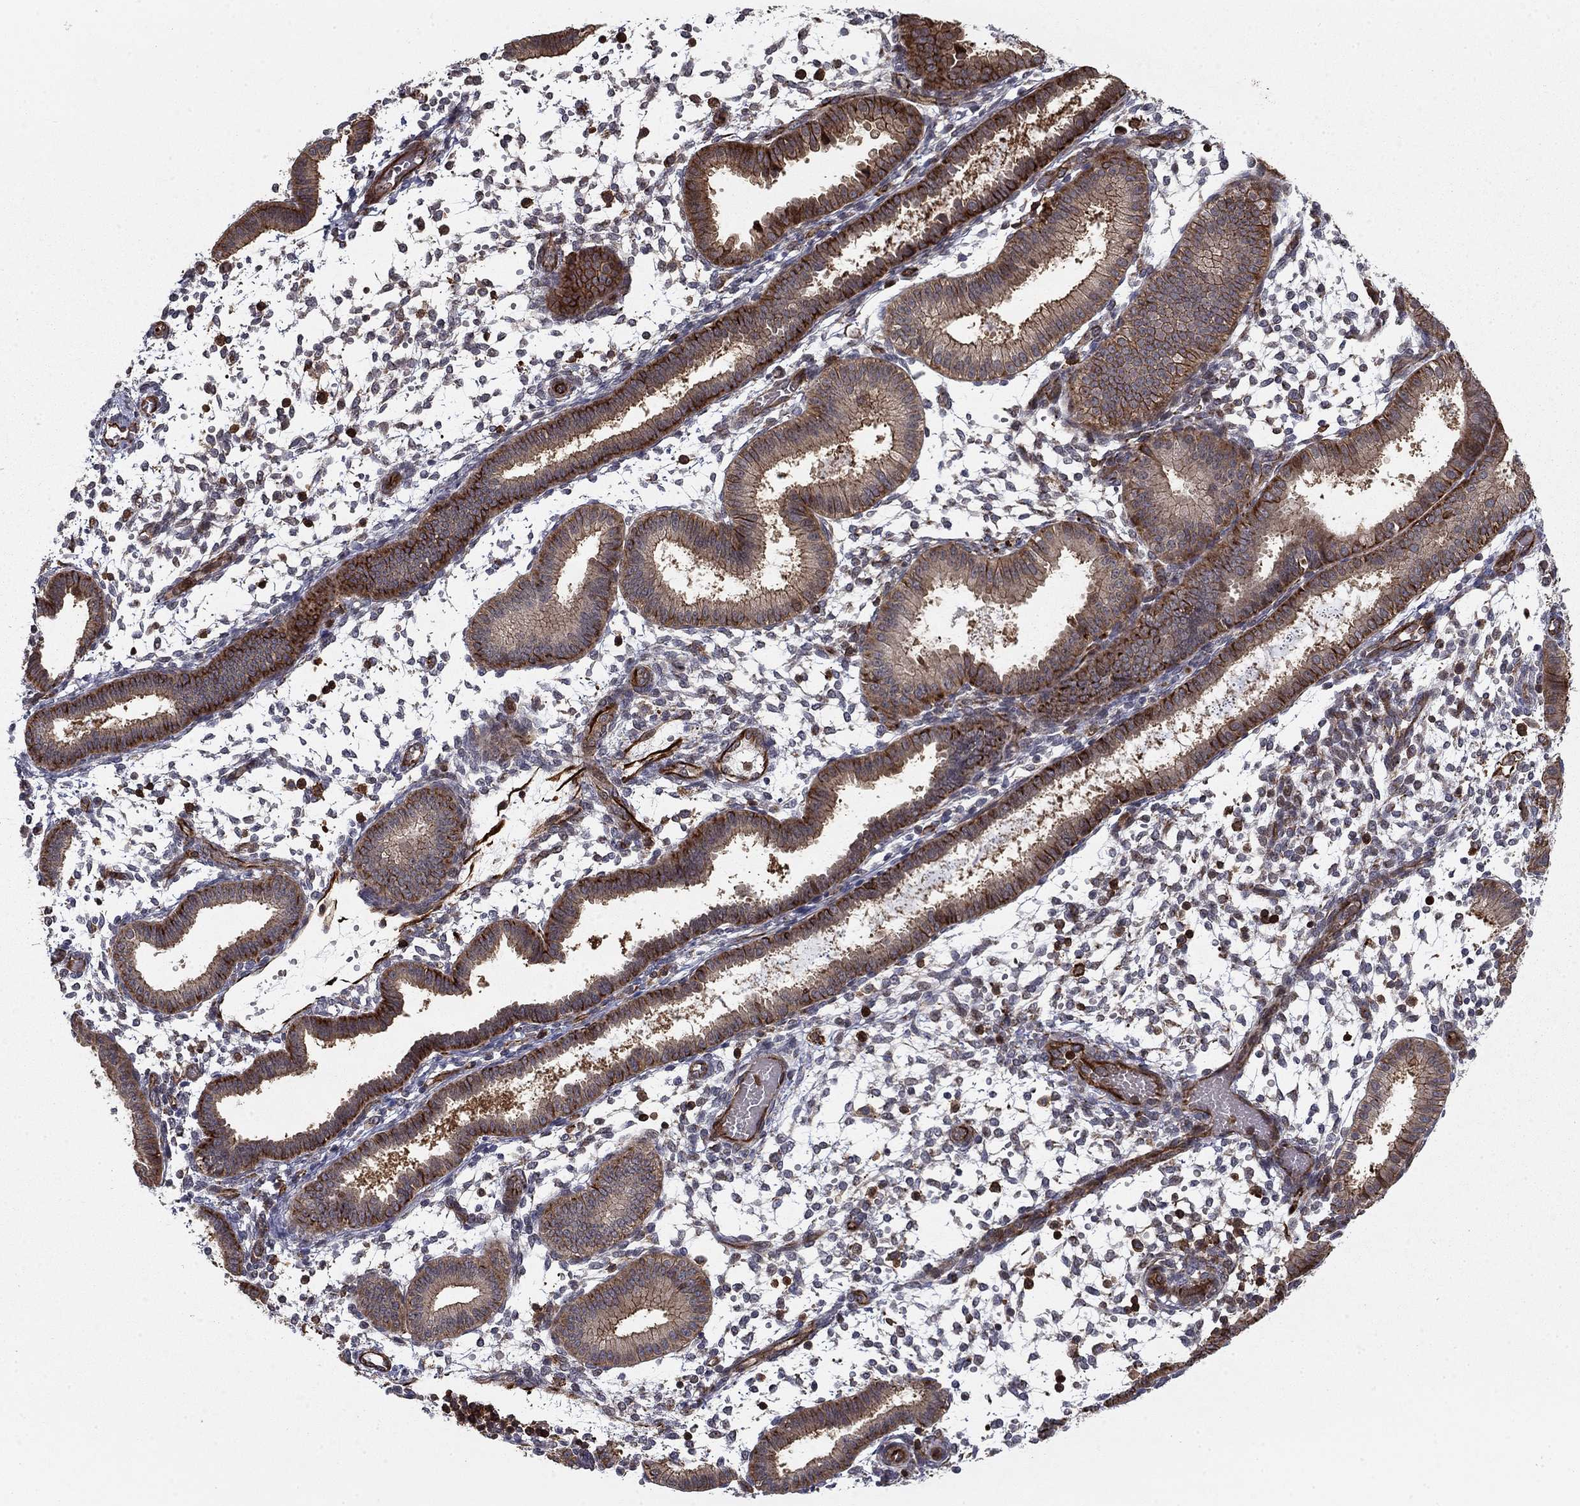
{"staining": {"intensity": "negative", "quantity": "none", "location": "none"}, "tissue": "endometrium", "cell_type": "Cells in endometrial stroma", "image_type": "normal", "snomed": [{"axis": "morphology", "description": "Normal tissue, NOS"}, {"axis": "topography", "description": "Endometrium"}], "caption": "IHC of unremarkable human endometrium displays no staining in cells in endometrial stroma.", "gene": "ADM", "patient": {"sex": "female", "age": 43}}